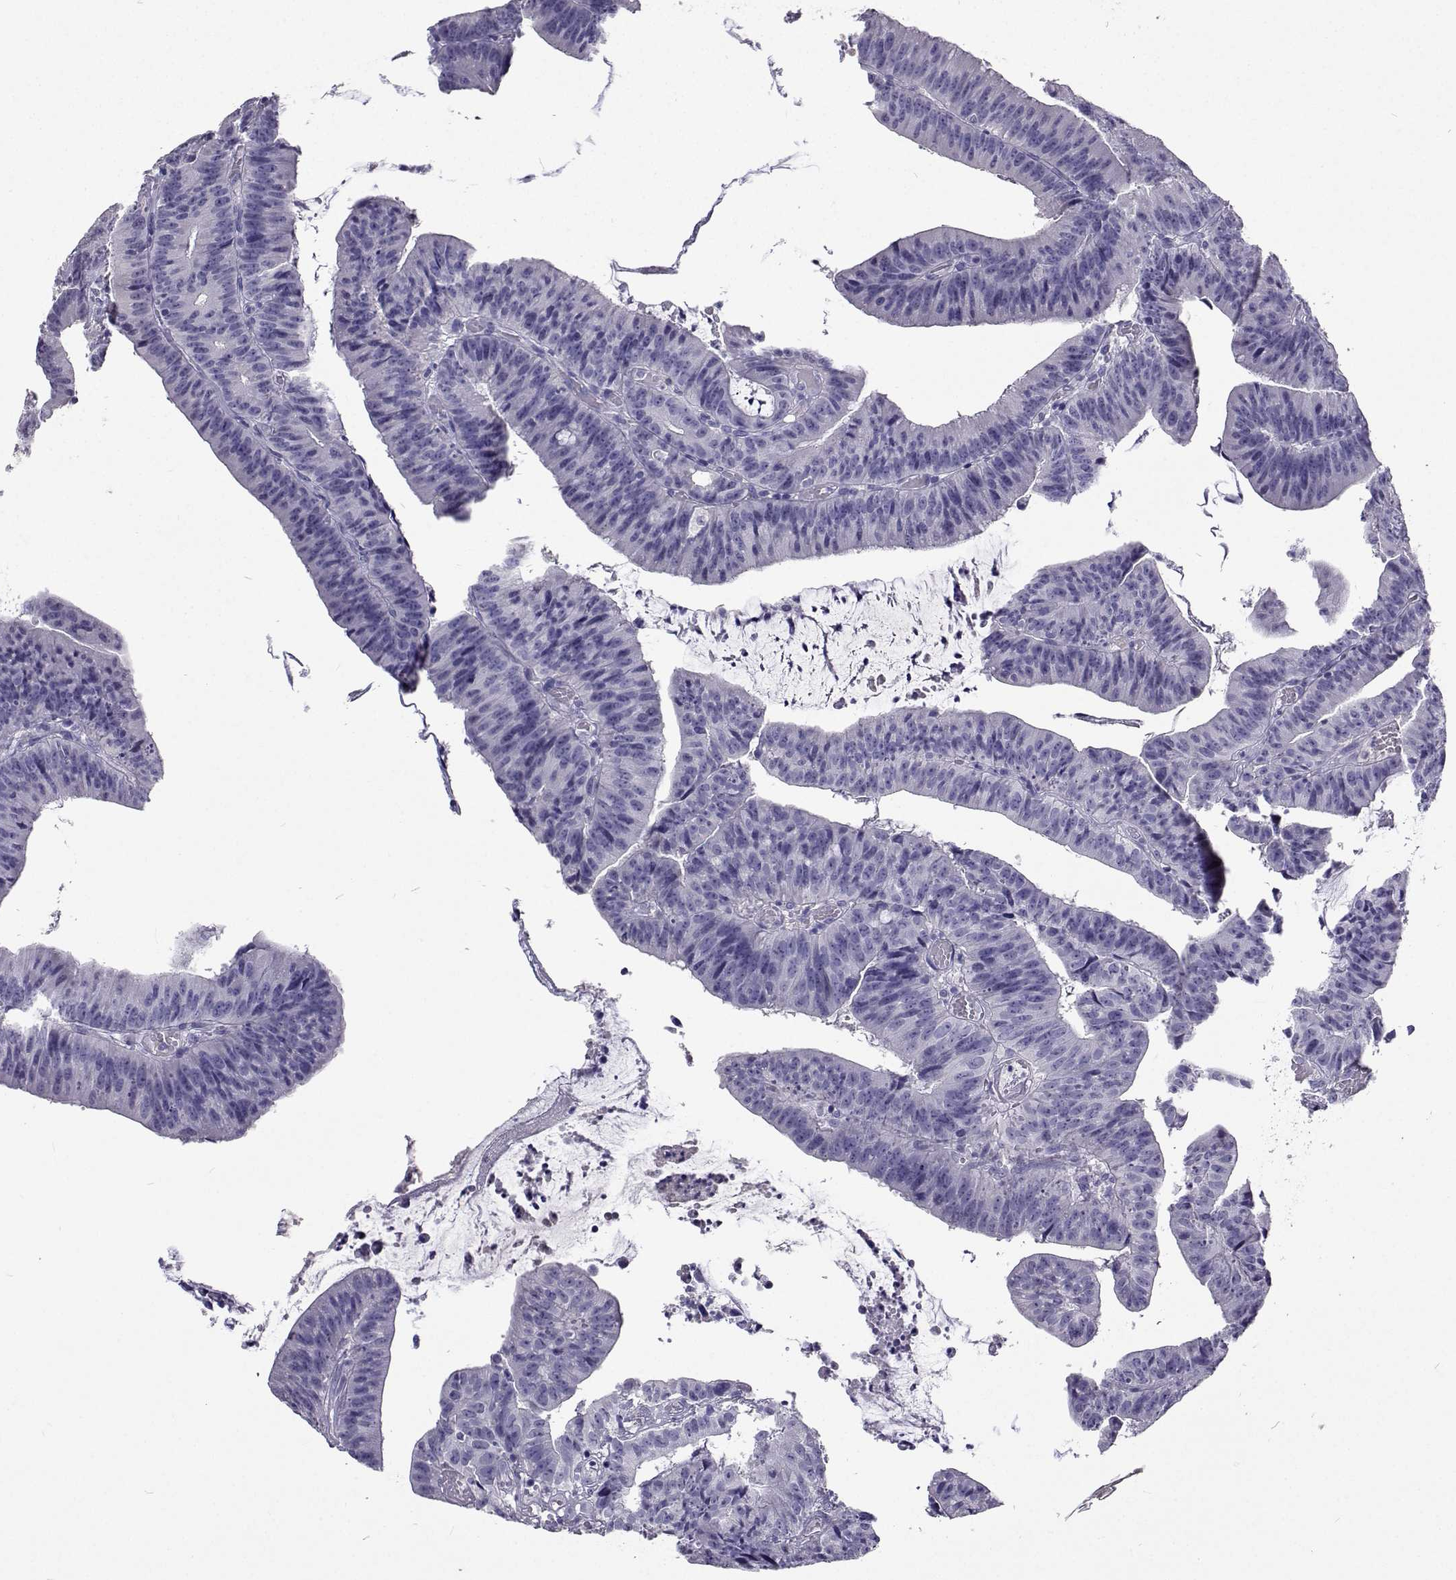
{"staining": {"intensity": "negative", "quantity": "none", "location": "none"}, "tissue": "colorectal cancer", "cell_type": "Tumor cells", "image_type": "cancer", "snomed": [{"axis": "morphology", "description": "Adenocarcinoma, NOS"}, {"axis": "topography", "description": "Colon"}], "caption": "The immunohistochemistry (IHC) histopathology image has no significant positivity in tumor cells of colorectal cancer (adenocarcinoma) tissue.", "gene": "CFAP44", "patient": {"sex": "female", "age": 78}}